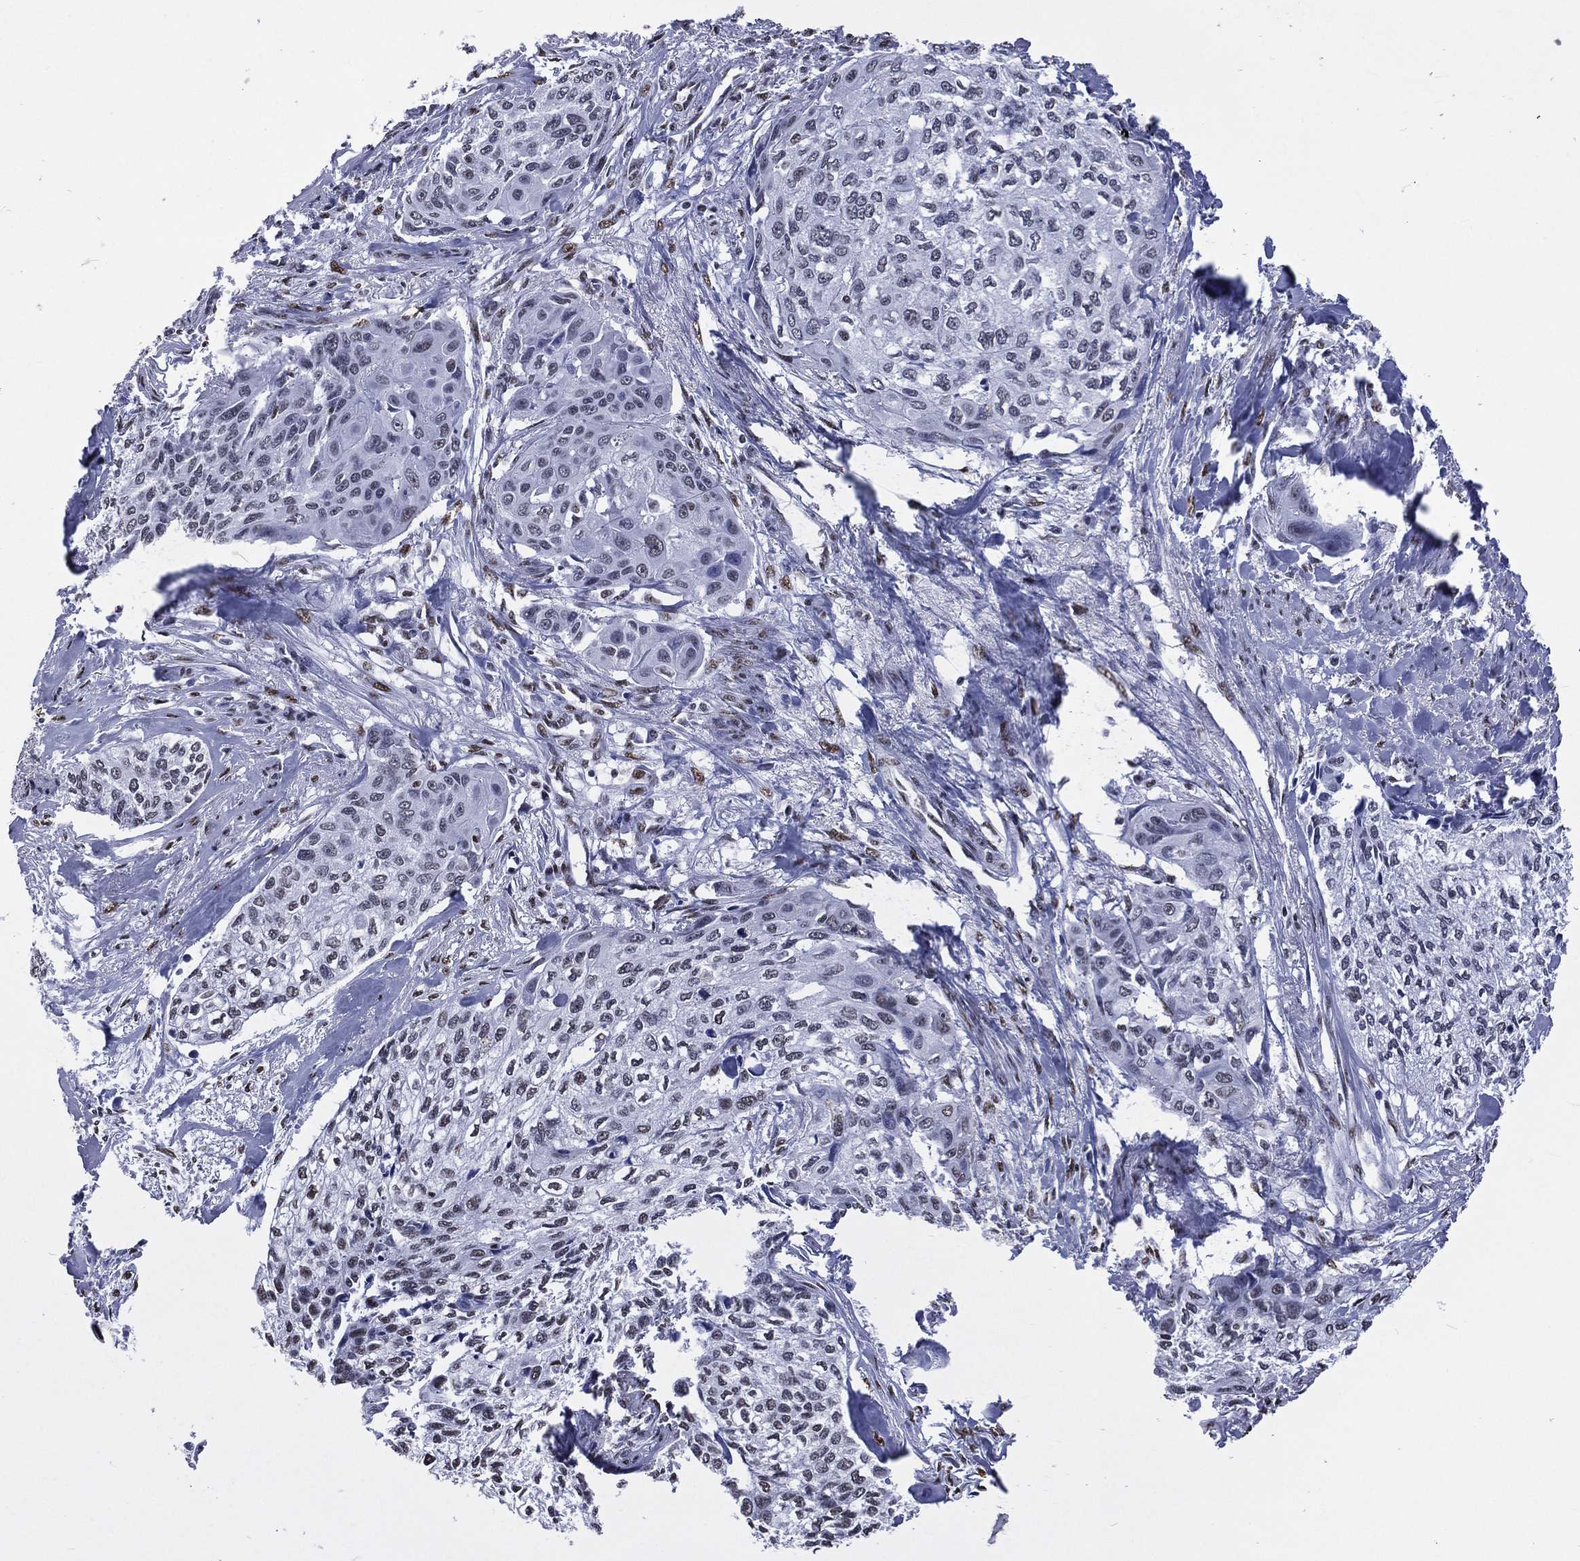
{"staining": {"intensity": "negative", "quantity": "none", "location": "none"}, "tissue": "cervical cancer", "cell_type": "Tumor cells", "image_type": "cancer", "snomed": [{"axis": "morphology", "description": "Squamous cell carcinoma, NOS"}, {"axis": "topography", "description": "Cervix"}], "caption": "Immunohistochemistry photomicrograph of neoplastic tissue: cervical cancer (squamous cell carcinoma) stained with DAB (3,3'-diaminobenzidine) shows no significant protein staining in tumor cells.", "gene": "RETREG2", "patient": {"sex": "female", "age": 58}}